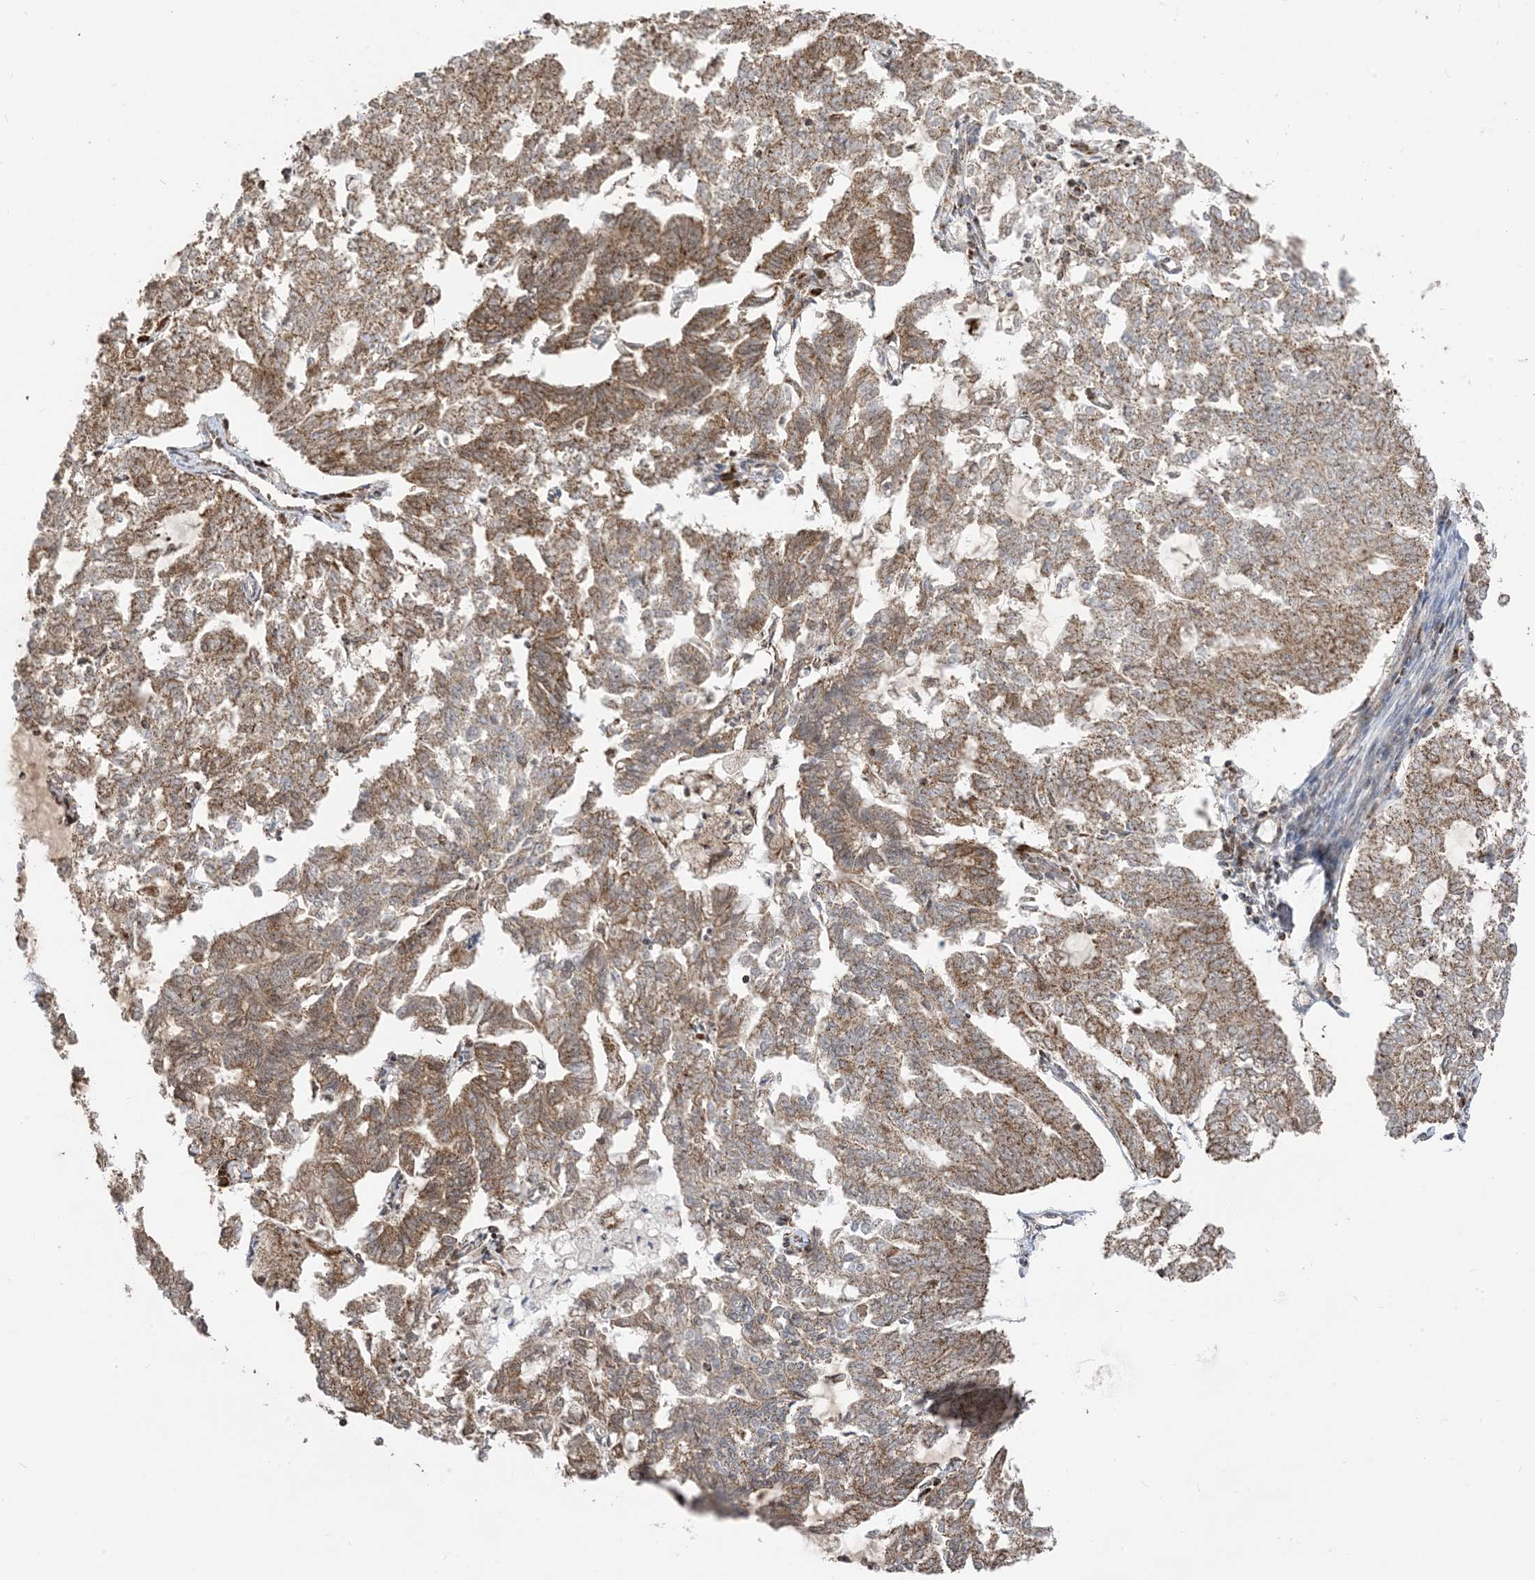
{"staining": {"intensity": "moderate", "quantity": ">75%", "location": "cytoplasmic/membranous,nuclear"}, "tissue": "endometrial cancer", "cell_type": "Tumor cells", "image_type": "cancer", "snomed": [{"axis": "morphology", "description": "Adenocarcinoma, NOS"}, {"axis": "topography", "description": "Endometrium"}], "caption": "Tumor cells display moderate cytoplasmic/membranous and nuclear expression in about >75% of cells in endometrial cancer. The protein of interest is stained brown, and the nuclei are stained in blue (DAB (3,3'-diaminobenzidine) IHC with brightfield microscopy, high magnification).", "gene": "MAPKBP1", "patient": {"sex": "female", "age": 79}}